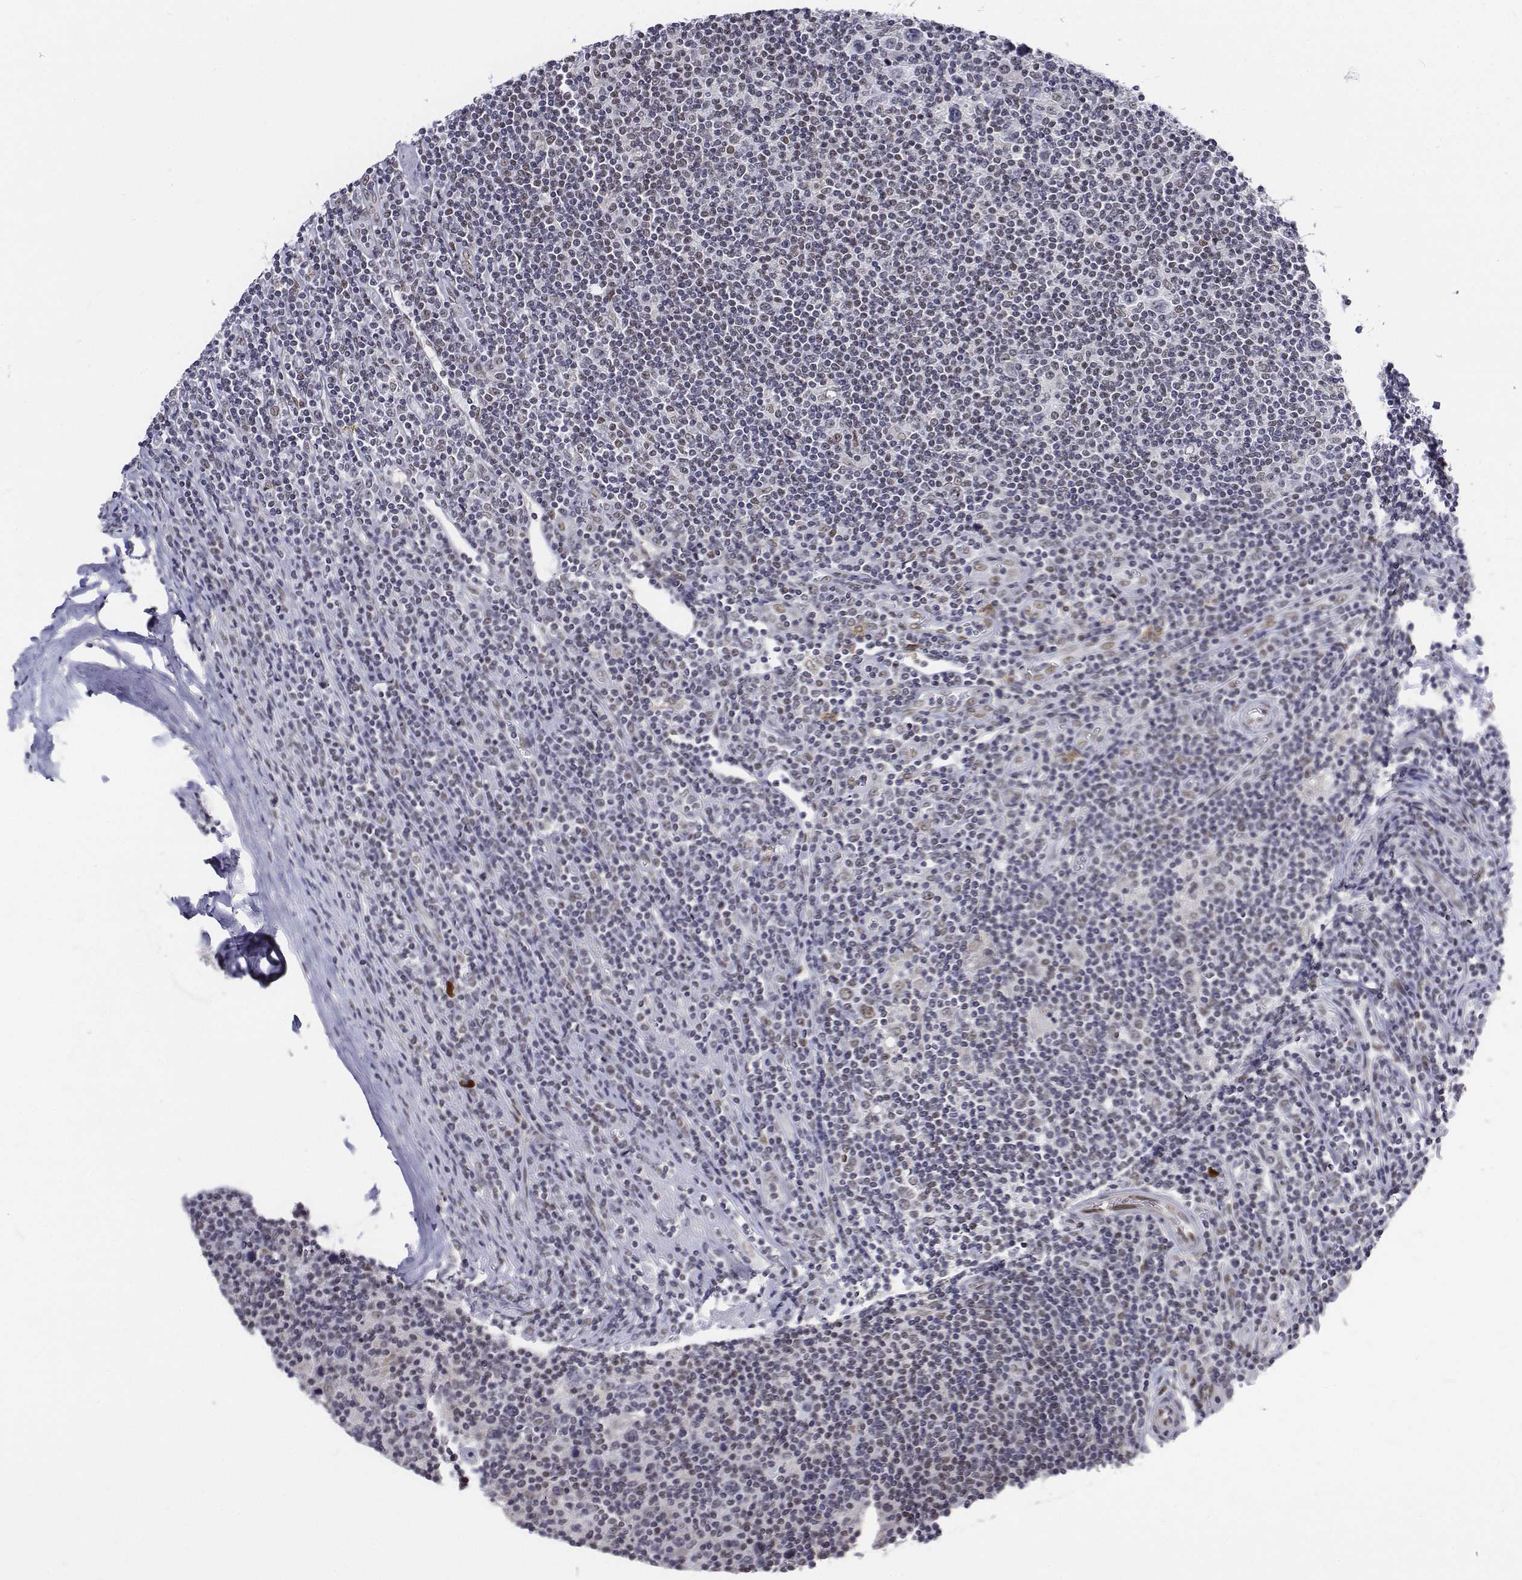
{"staining": {"intensity": "moderate", "quantity": ">75%", "location": "nuclear"}, "tissue": "lymphoma", "cell_type": "Tumor cells", "image_type": "cancer", "snomed": [{"axis": "morphology", "description": "Hodgkin's disease, NOS"}, {"axis": "topography", "description": "Lymph node"}], "caption": "About >75% of tumor cells in human lymphoma exhibit moderate nuclear protein staining as visualized by brown immunohistochemical staining.", "gene": "ATRX", "patient": {"sex": "male", "age": 40}}